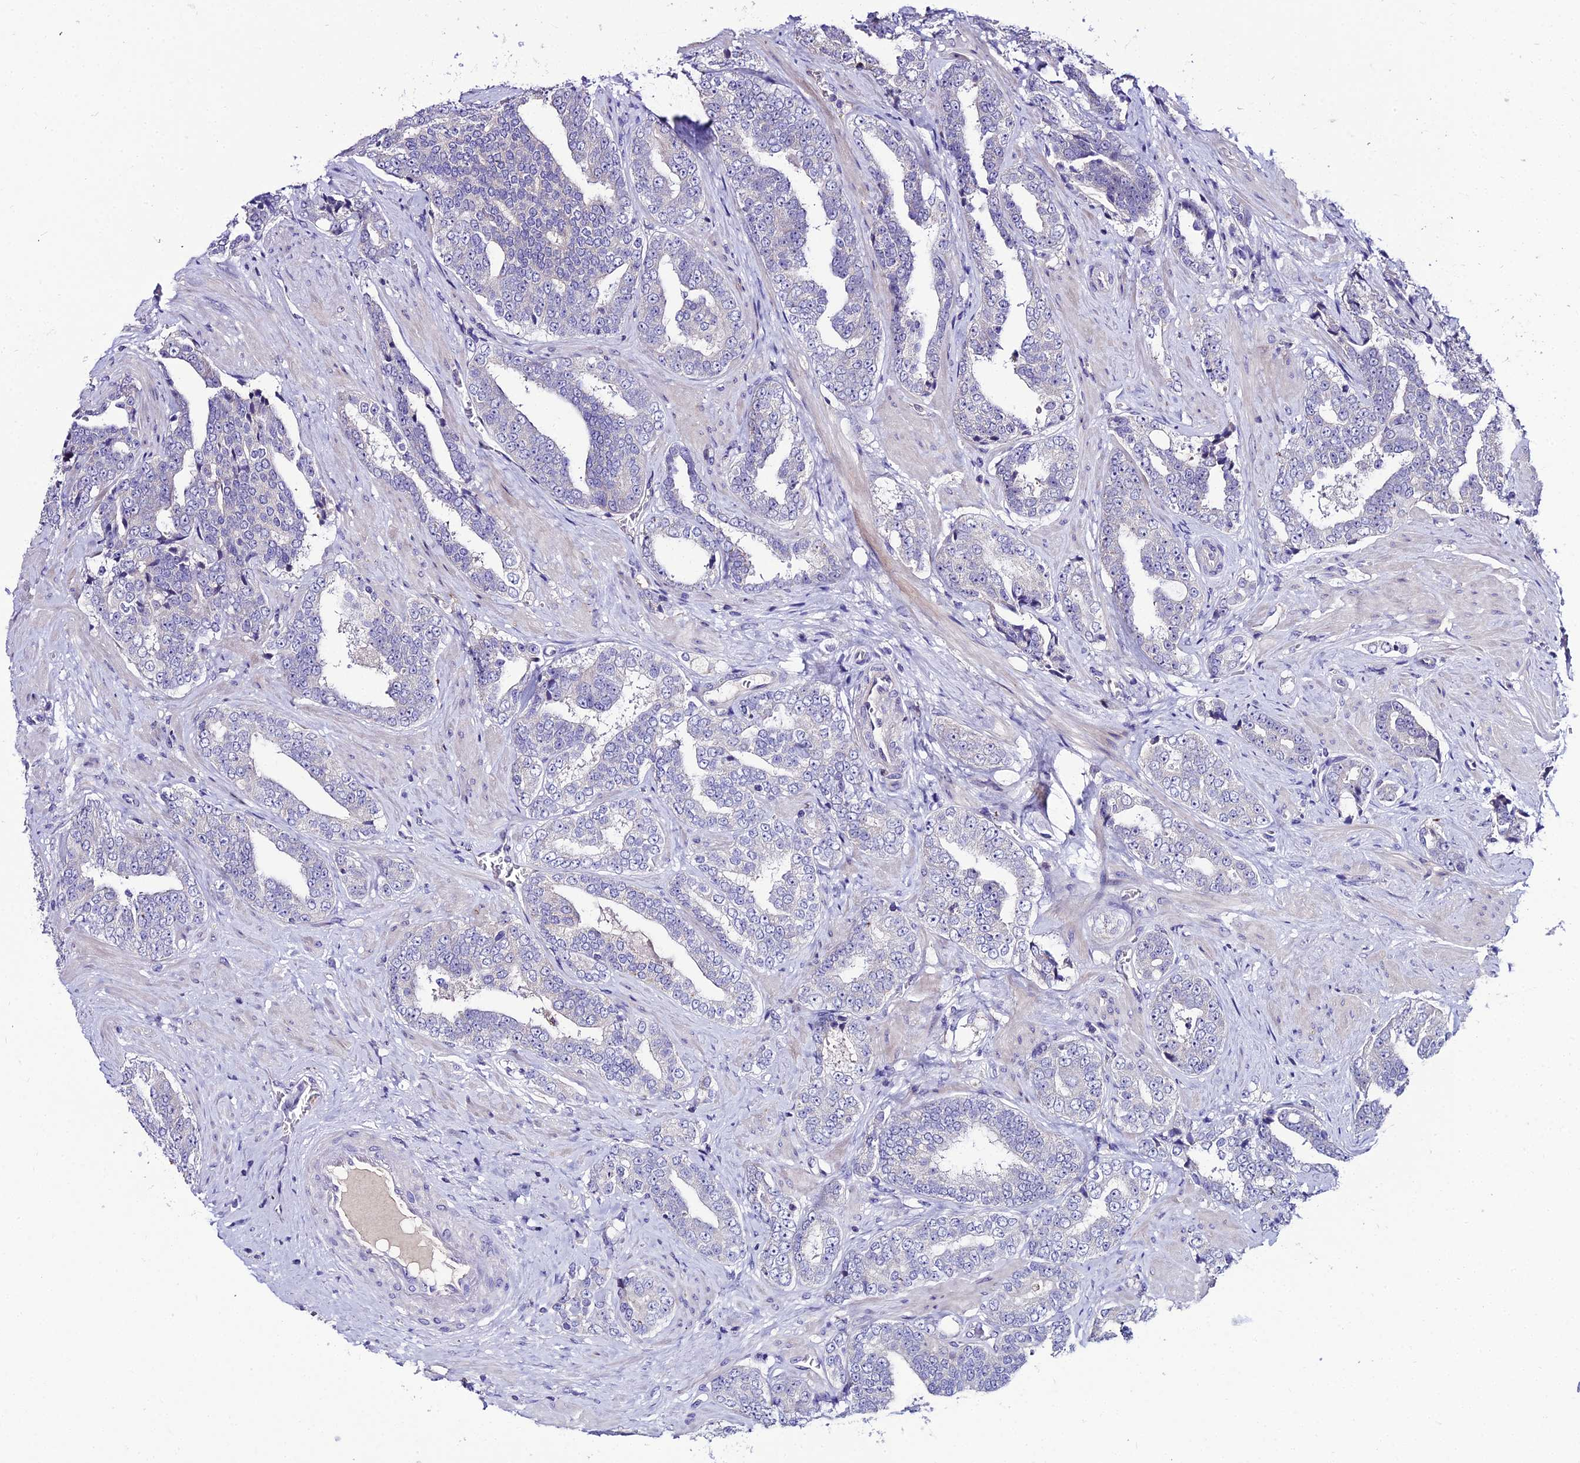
{"staining": {"intensity": "negative", "quantity": "none", "location": "none"}, "tissue": "prostate cancer", "cell_type": "Tumor cells", "image_type": "cancer", "snomed": [{"axis": "morphology", "description": "Adenocarcinoma, High grade"}, {"axis": "topography", "description": "Prostate"}], "caption": "Tumor cells are negative for brown protein staining in prostate cancer. Nuclei are stained in blue.", "gene": "SHQ1", "patient": {"sex": "male", "age": 67}}